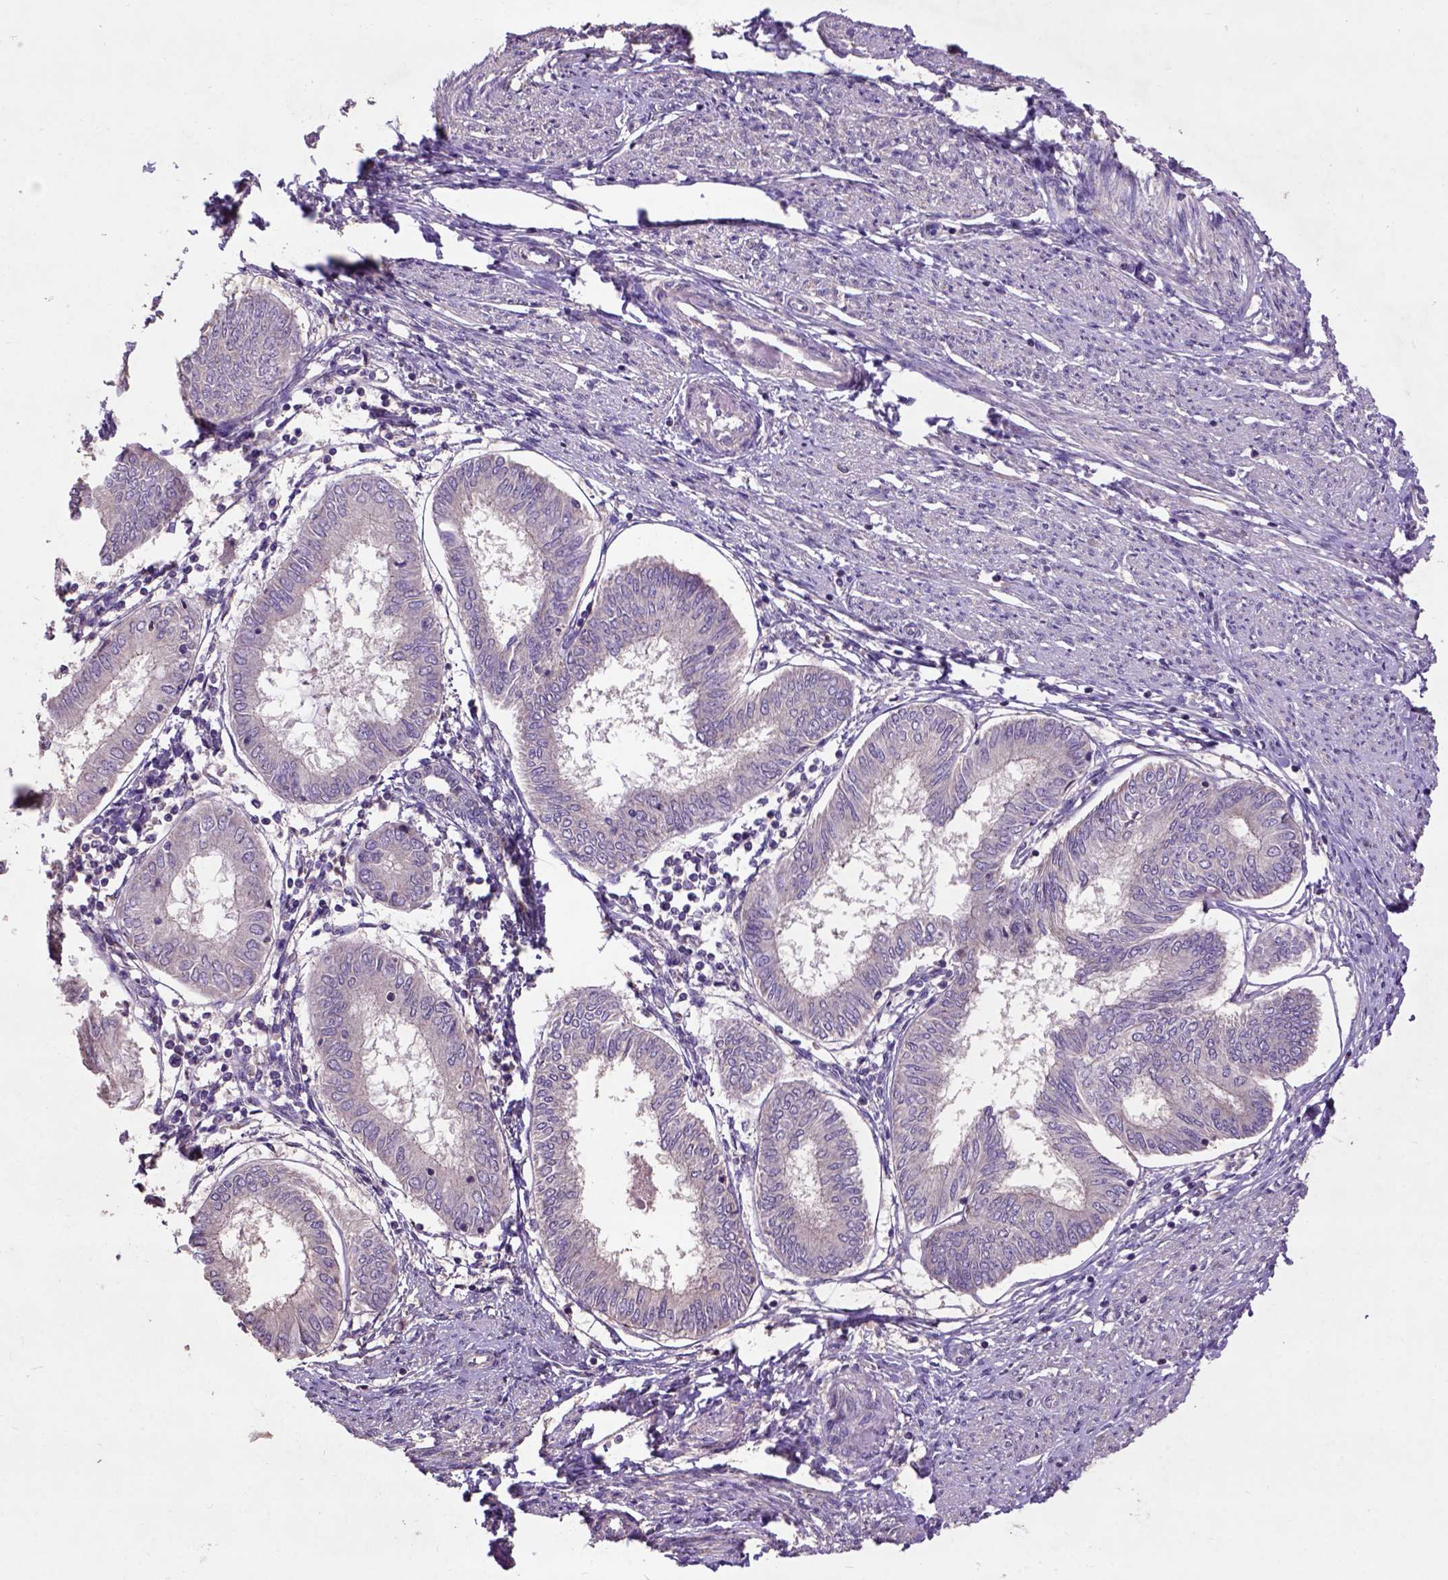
{"staining": {"intensity": "negative", "quantity": "none", "location": "none"}, "tissue": "endometrial cancer", "cell_type": "Tumor cells", "image_type": "cancer", "snomed": [{"axis": "morphology", "description": "Adenocarcinoma, NOS"}, {"axis": "topography", "description": "Endometrium"}], "caption": "This is an immunohistochemistry photomicrograph of human endometrial cancer. There is no expression in tumor cells.", "gene": "KBTBD8", "patient": {"sex": "female", "age": 68}}